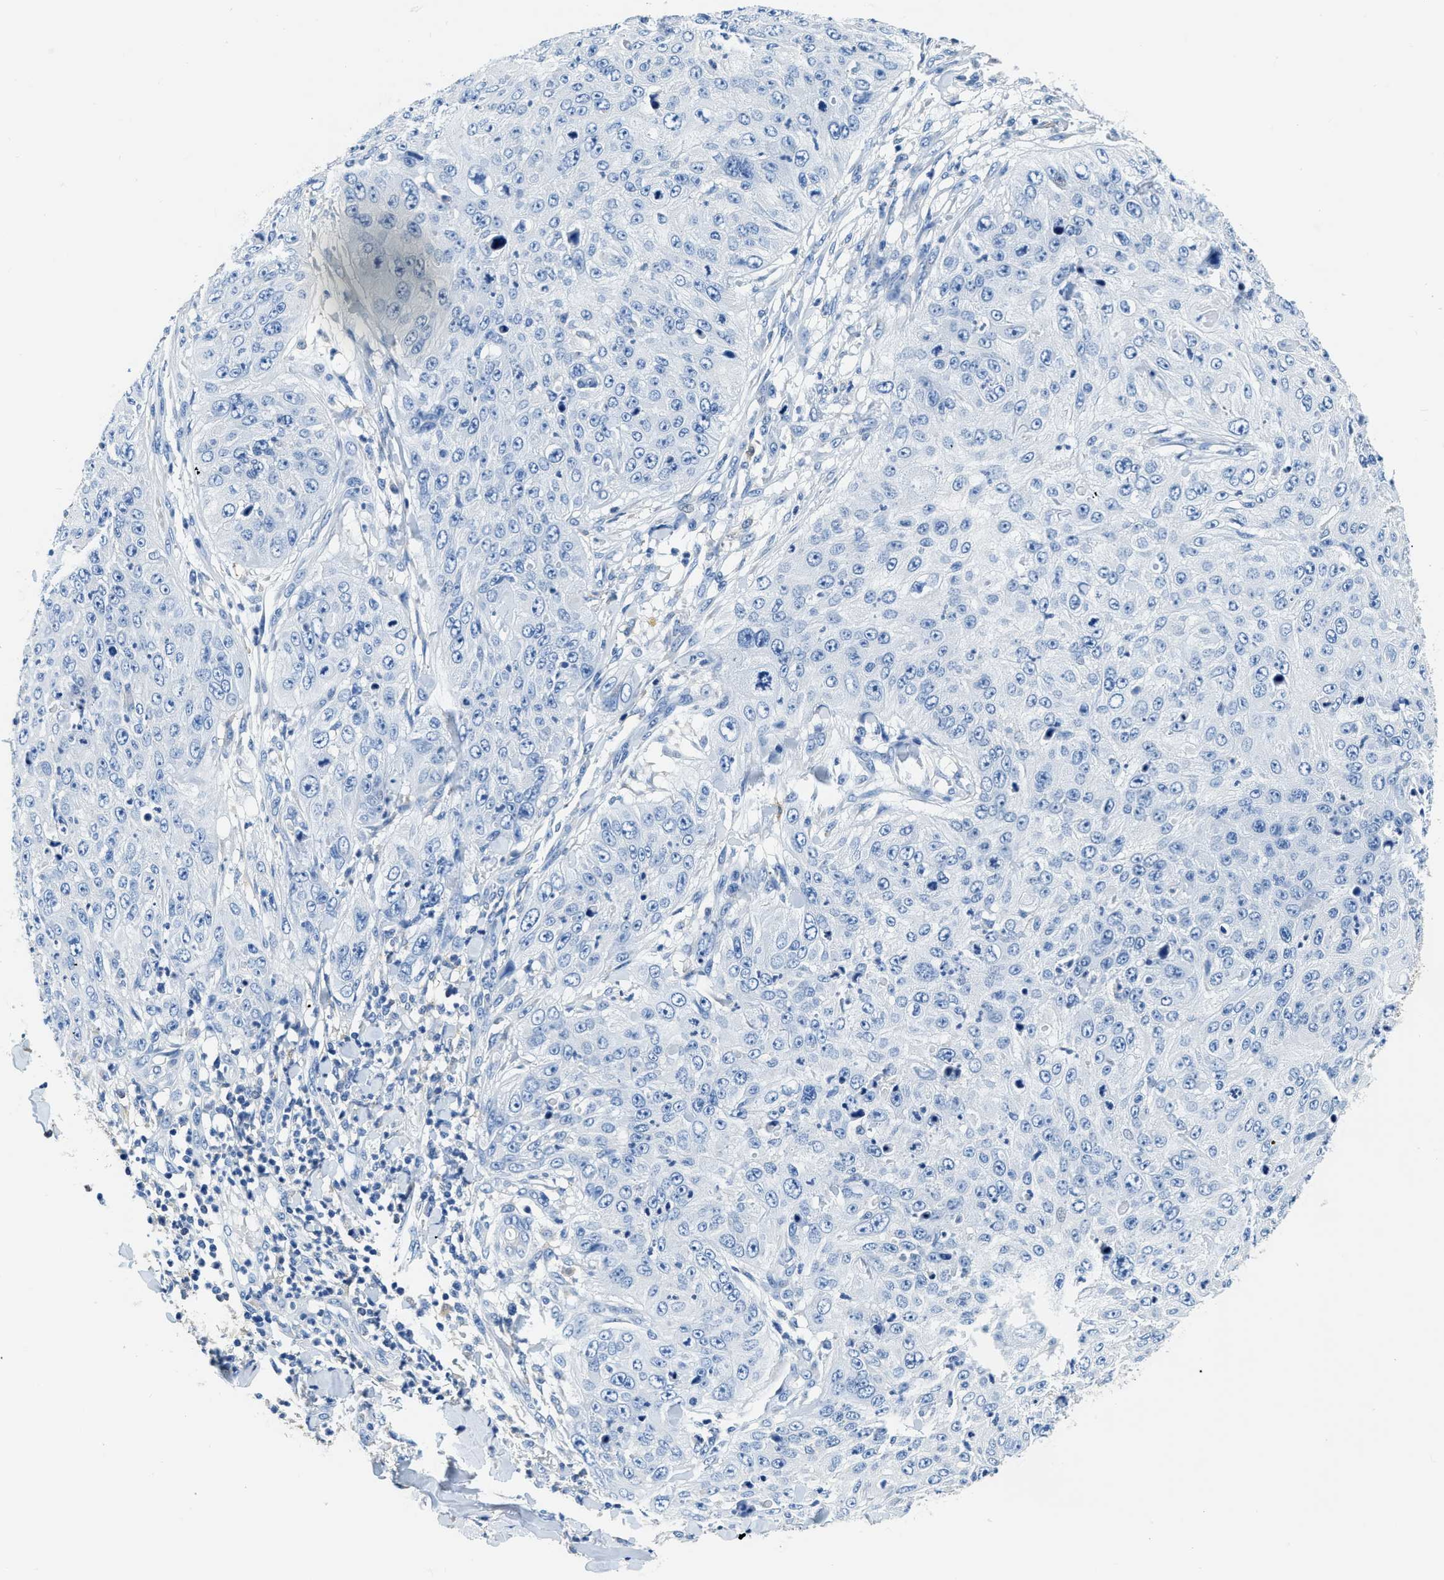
{"staining": {"intensity": "negative", "quantity": "none", "location": "none"}, "tissue": "skin cancer", "cell_type": "Tumor cells", "image_type": "cancer", "snomed": [{"axis": "morphology", "description": "Squamous cell carcinoma, NOS"}, {"axis": "topography", "description": "Skin"}], "caption": "Immunohistochemical staining of skin cancer exhibits no significant staining in tumor cells.", "gene": "ZDHHC13", "patient": {"sex": "female", "age": 80}}